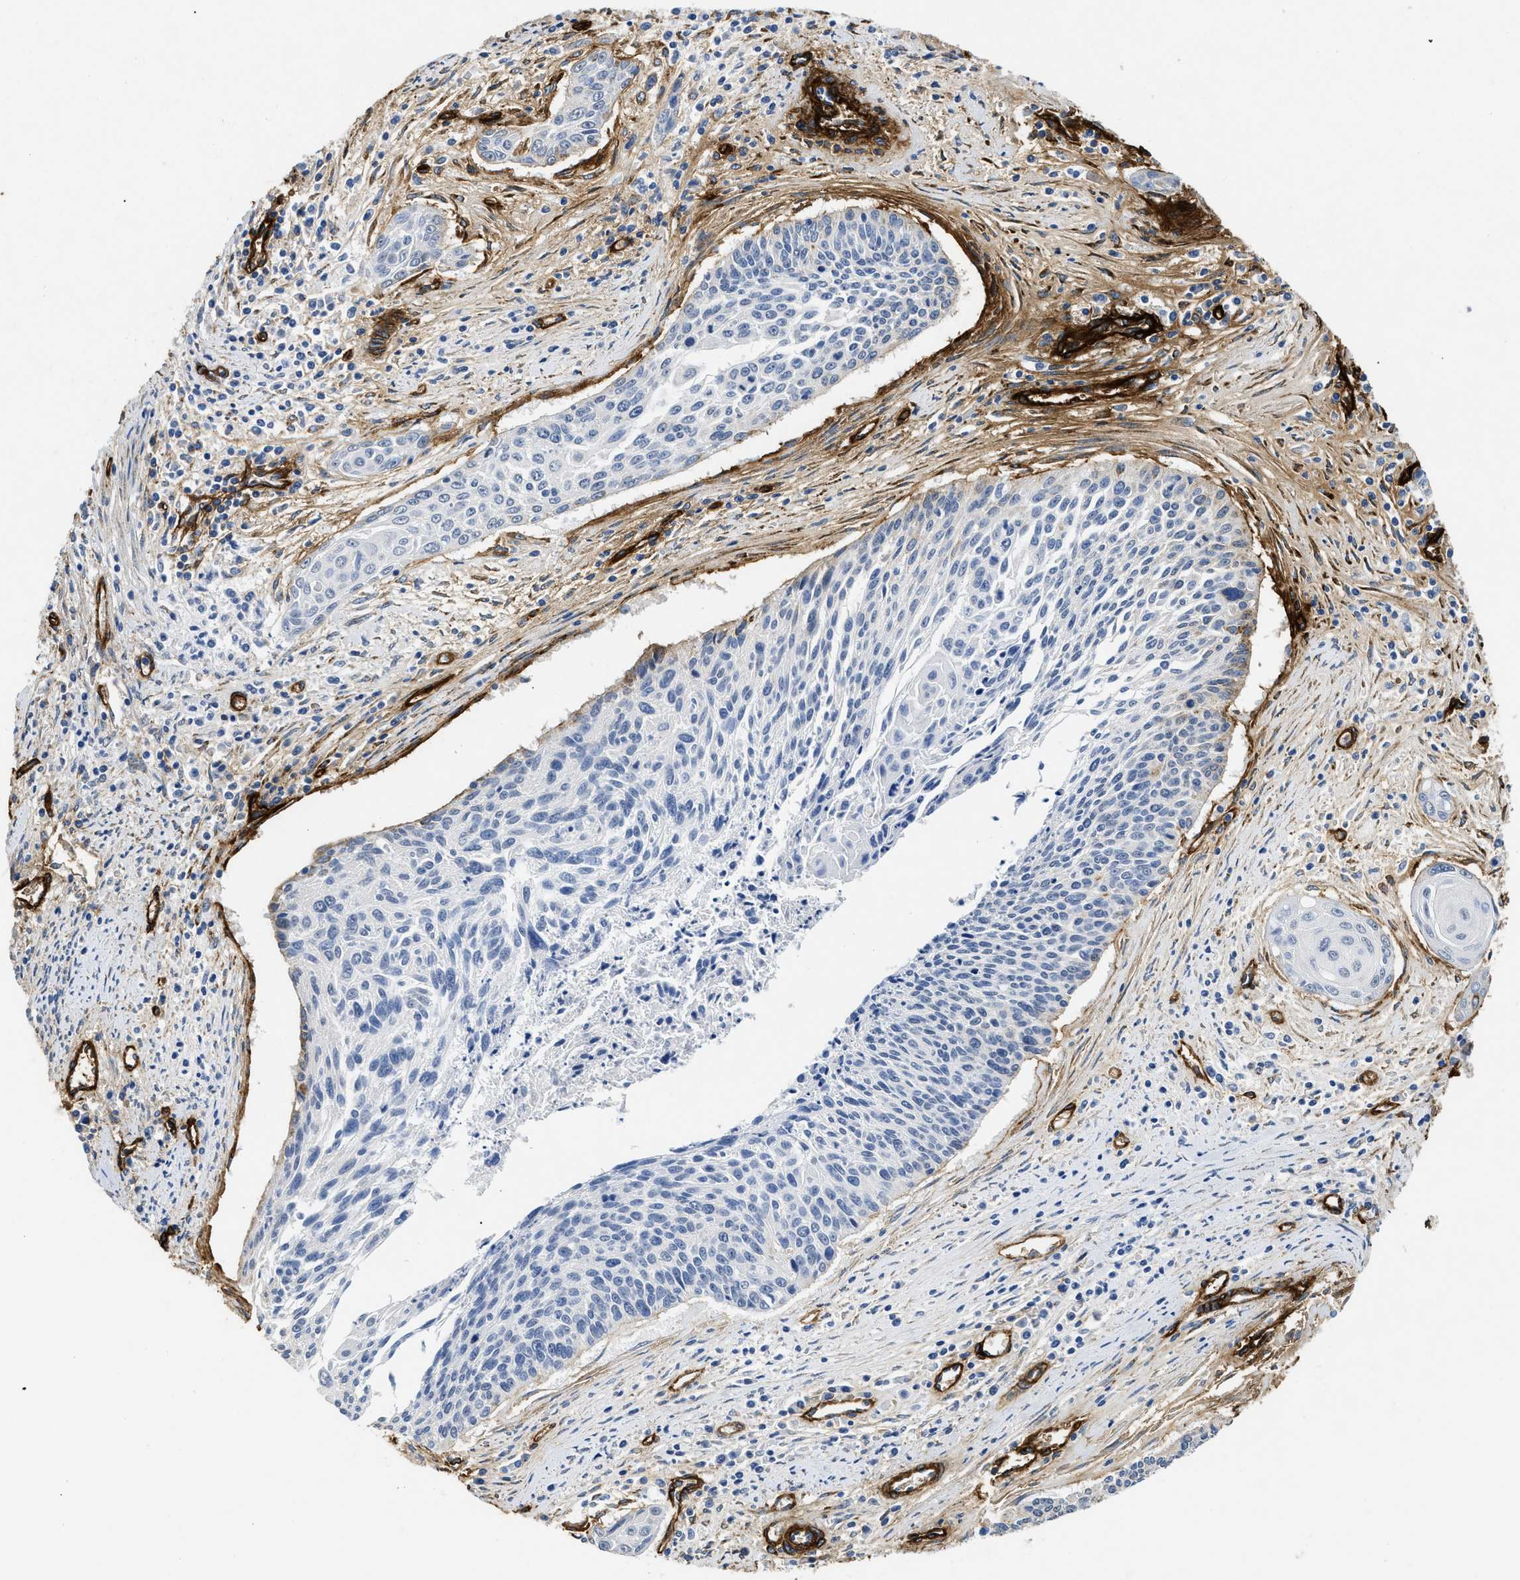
{"staining": {"intensity": "negative", "quantity": "none", "location": "none"}, "tissue": "cervical cancer", "cell_type": "Tumor cells", "image_type": "cancer", "snomed": [{"axis": "morphology", "description": "Squamous cell carcinoma, NOS"}, {"axis": "topography", "description": "Cervix"}], "caption": "This micrograph is of cervical squamous cell carcinoma stained with immunohistochemistry to label a protein in brown with the nuclei are counter-stained blue. There is no positivity in tumor cells.", "gene": "LAMA3", "patient": {"sex": "female", "age": 55}}